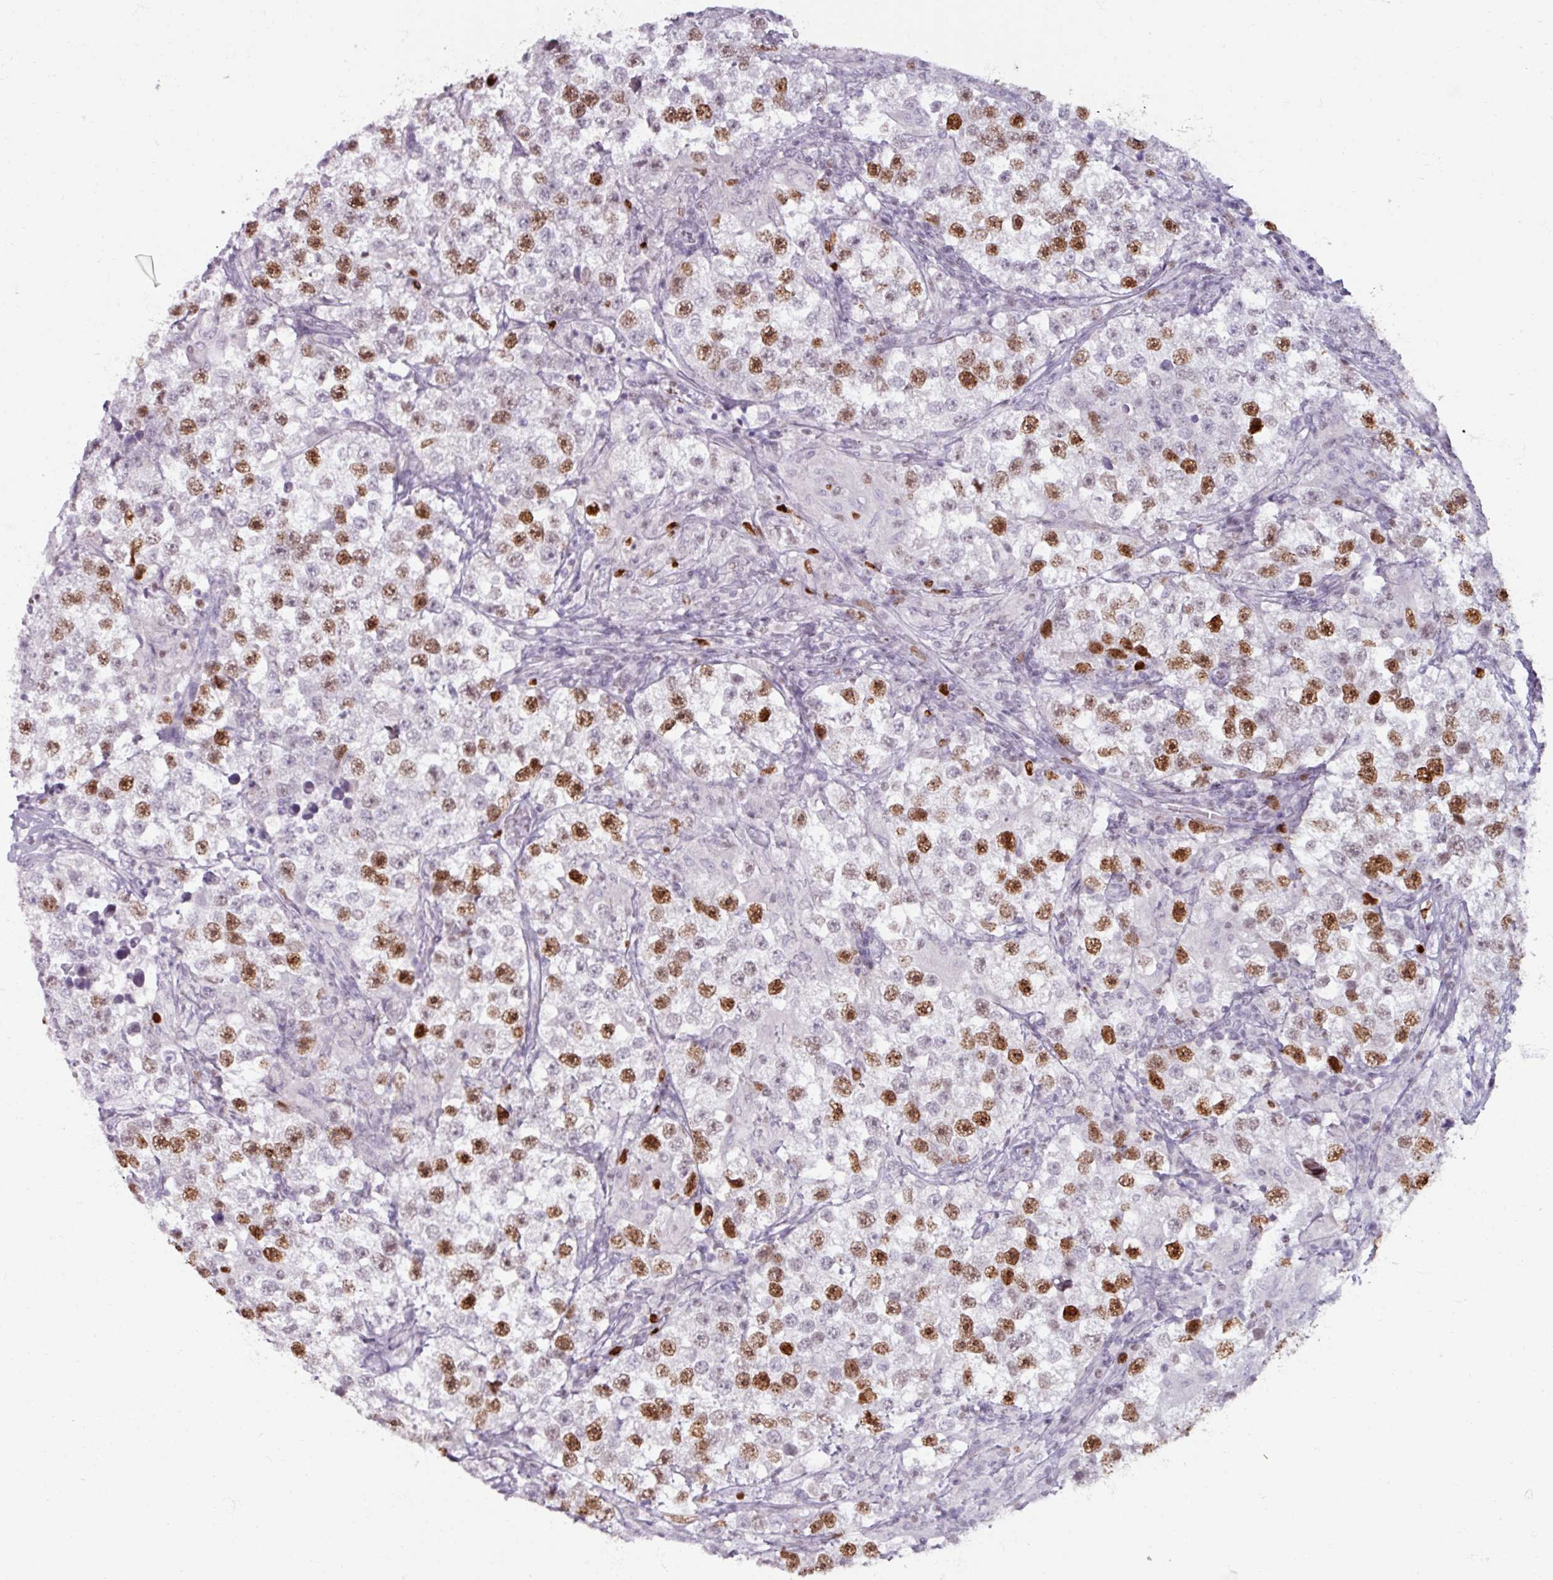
{"staining": {"intensity": "moderate", "quantity": "25%-75%", "location": "nuclear"}, "tissue": "testis cancer", "cell_type": "Tumor cells", "image_type": "cancer", "snomed": [{"axis": "morphology", "description": "Seminoma, NOS"}, {"axis": "topography", "description": "Testis"}], "caption": "Testis cancer tissue demonstrates moderate nuclear staining in about 25%-75% of tumor cells Using DAB (brown) and hematoxylin (blue) stains, captured at high magnification using brightfield microscopy.", "gene": "ATAD2", "patient": {"sex": "male", "age": 46}}